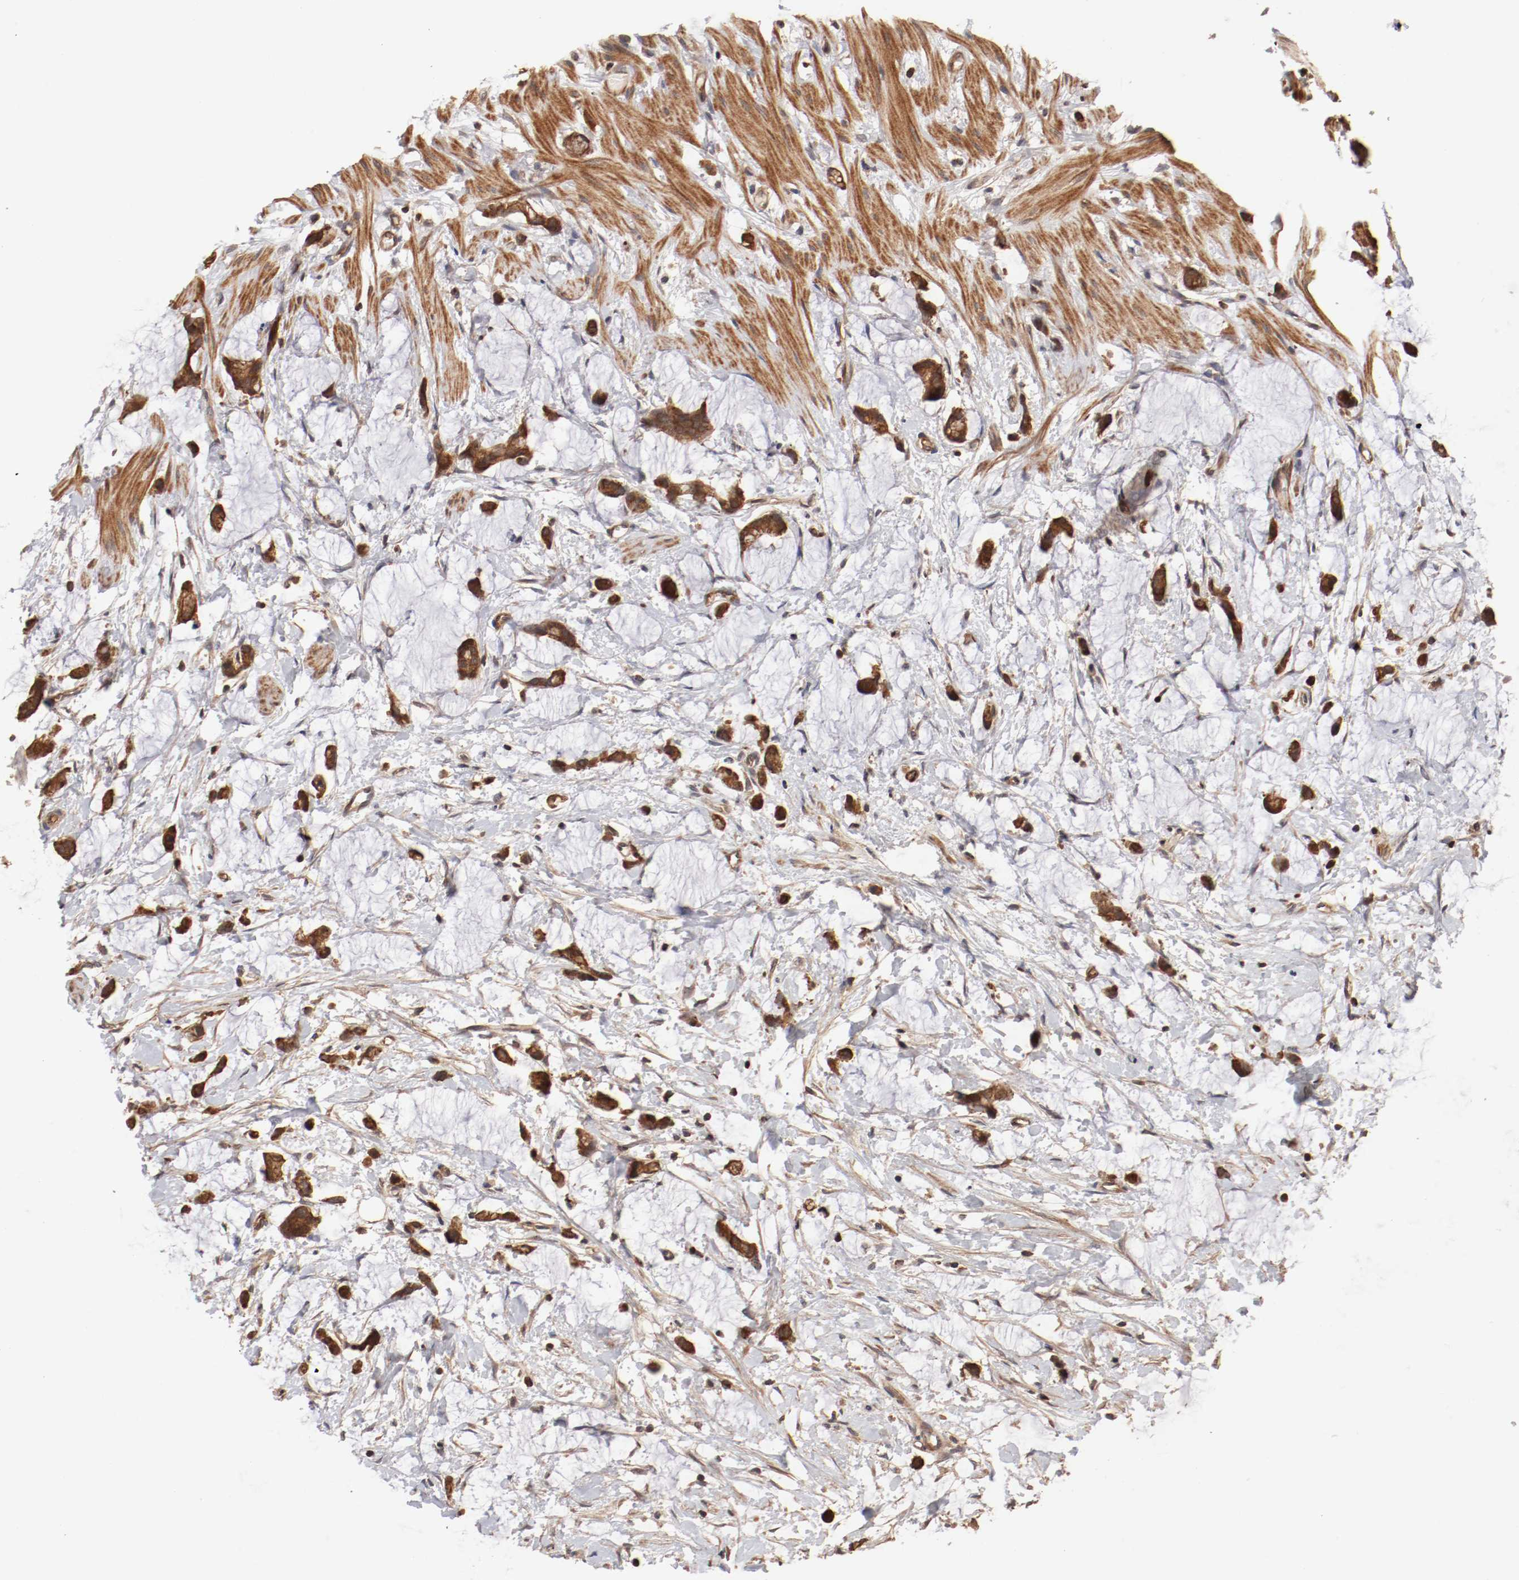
{"staining": {"intensity": "moderate", "quantity": ">75%", "location": "cytoplasmic/membranous"}, "tissue": "colorectal cancer", "cell_type": "Tumor cells", "image_type": "cancer", "snomed": [{"axis": "morphology", "description": "Adenocarcinoma, NOS"}, {"axis": "topography", "description": "Colon"}], "caption": "Adenocarcinoma (colorectal) tissue demonstrates moderate cytoplasmic/membranous staining in about >75% of tumor cells, visualized by immunohistochemistry.", "gene": "GUF1", "patient": {"sex": "male", "age": 14}}